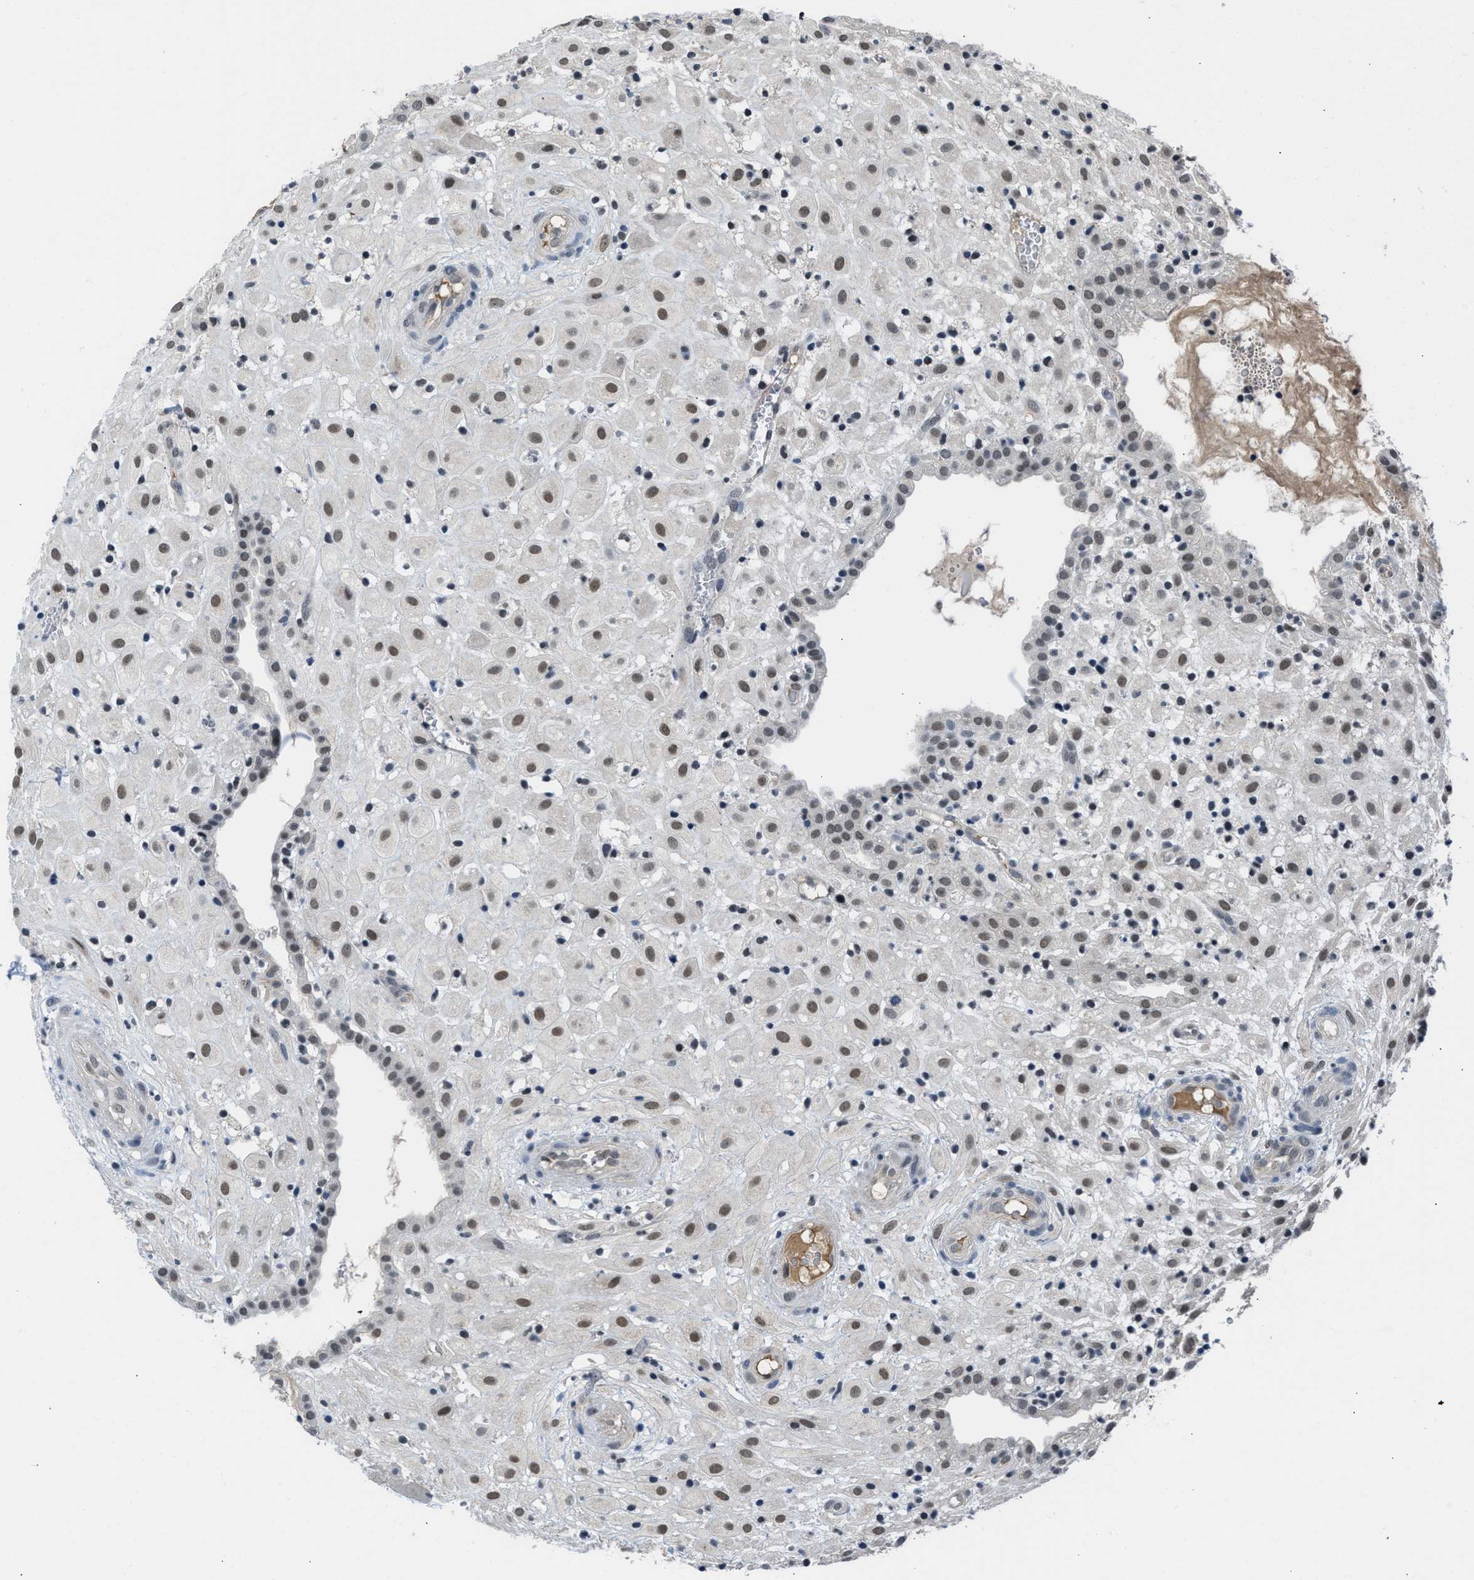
{"staining": {"intensity": "moderate", "quantity": ">75%", "location": "nuclear"}, "tissue": "placenta", "cell_type": "Decidual cells", "image_type": "normal", "snomed": [{"axis": "morphology", "description": "Normal tissue, NOS"}, {"axis": "topography", "description": "Placenta"}], "caption": "A histopathology image showing moderate nuclear expression in approximately >75% of decidual cells in benign placenta, as visualized by brown immunohistochemical staining.", "gene": "TERF2IP", "patient": {"sex": "female", "age": 18}}